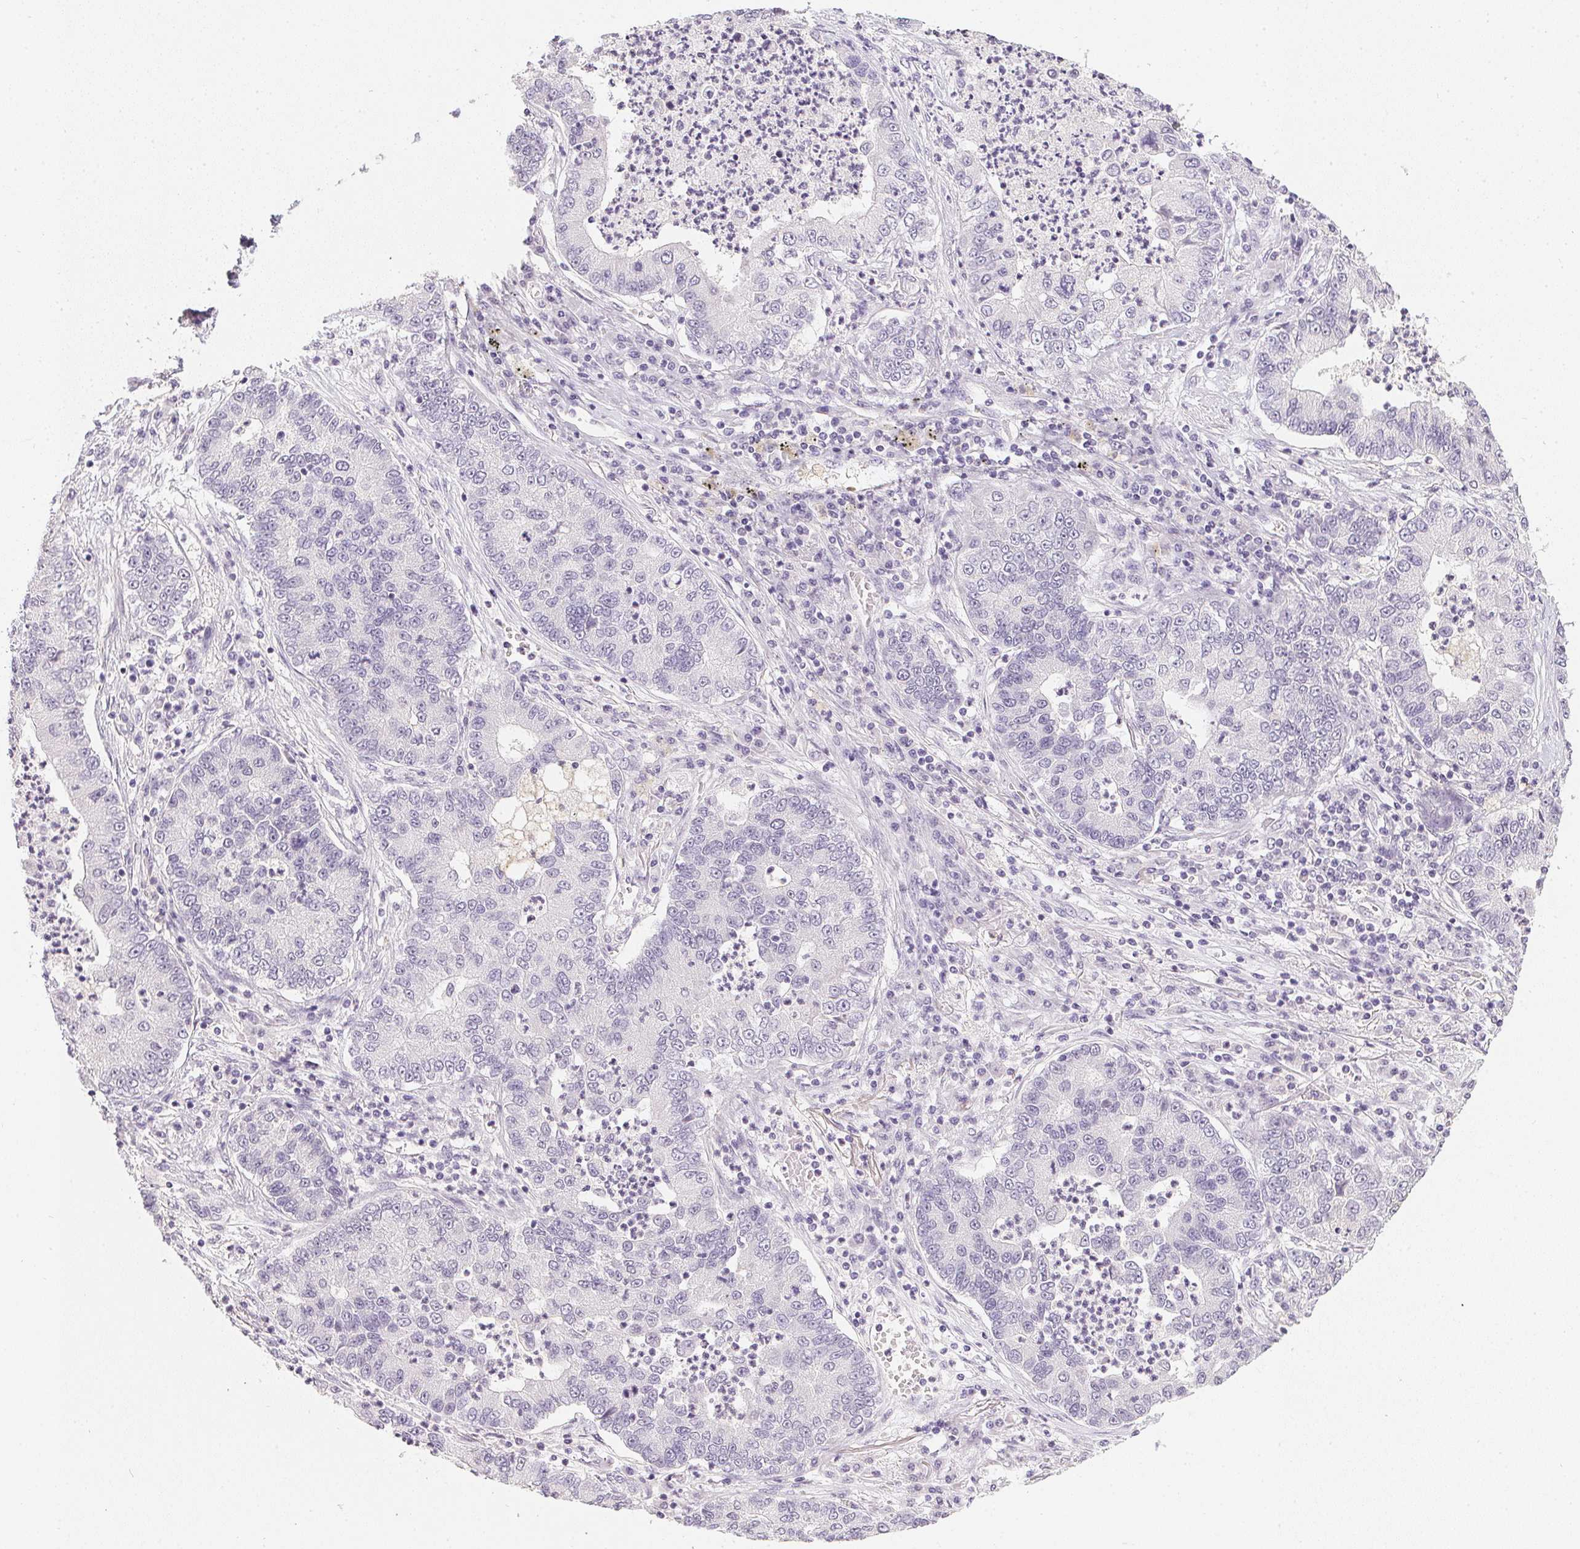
{"staining": {"intensity": "negative", "quantity": "none", "location": "none"}, "tissue": "lung cancer", "cell_type": "Tumor cells", "image_type": "cancer", "snomed": [{"axis": "morphology", "description": "Adenocarcinoma, NOS"}, {"axis": "topography", "description": "Lung"}], "caption": "An immunohistochemistry image of lung cancer is shown. There is no staining in tumor cells of lung cancer.", "gene": "PPY", "patient": {"sex": "female", "age": 57}}